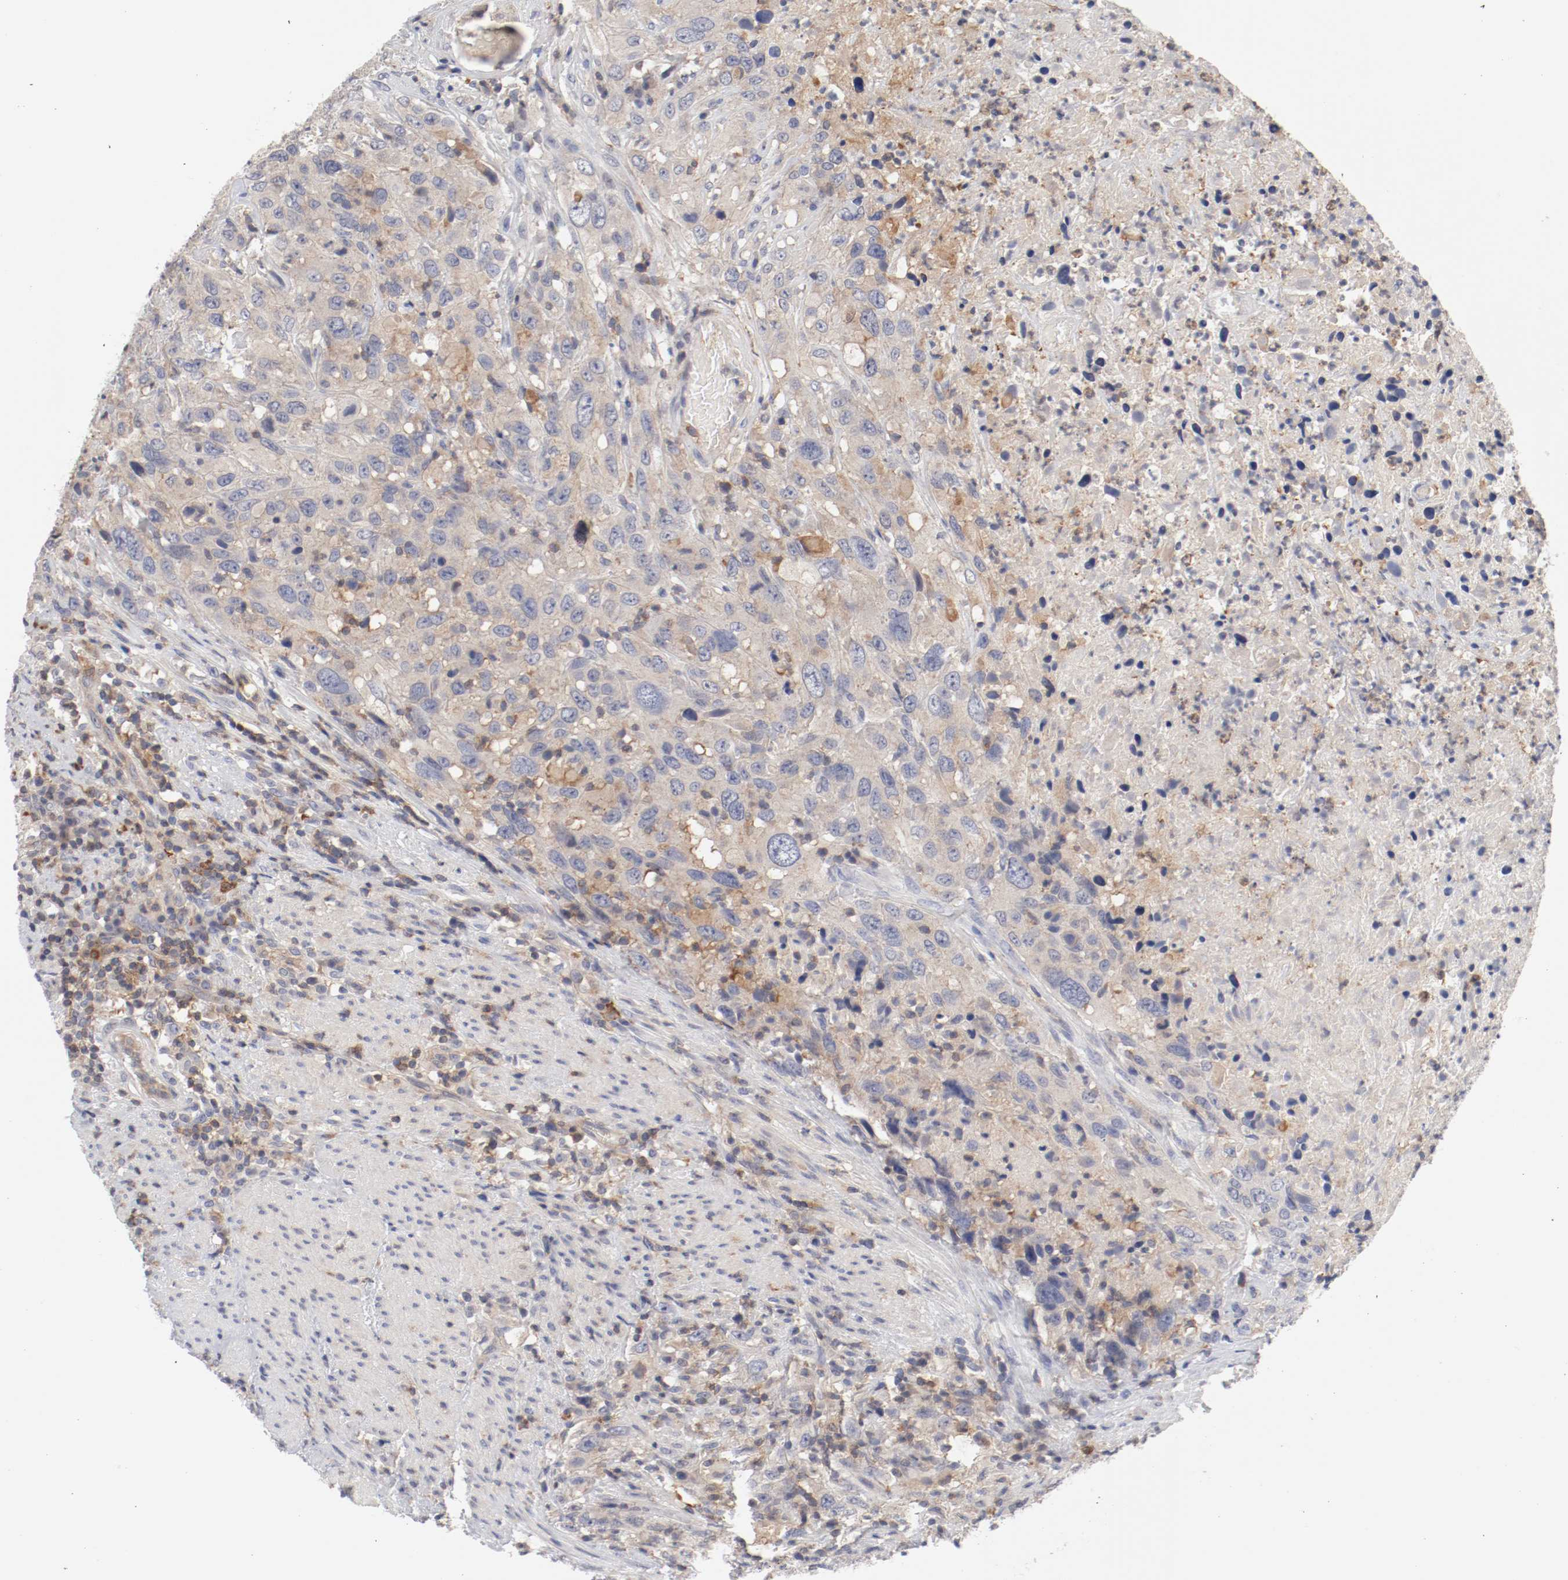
{"staining": {"intensity": "weak", "quantity": ">75%", "location": "cytoplasmic/membranous"}, "tissue": "urothelial cancer", "cell_type": "Tumor cells", "image_type": "cancer", "snomed": [{"axis": "morphology", "description": "Urothelial carcinoma, High grade"}, {"axis": "topography", "description": "Urinary bladder"}], "caption": "Protein expression analysis of human urothelial cancer reveals weak cytoplasmic/membranous staining in approximately >75% of tumor cells.", "gene": "CBL", "patient": {"sex": "male", "age": 61}}